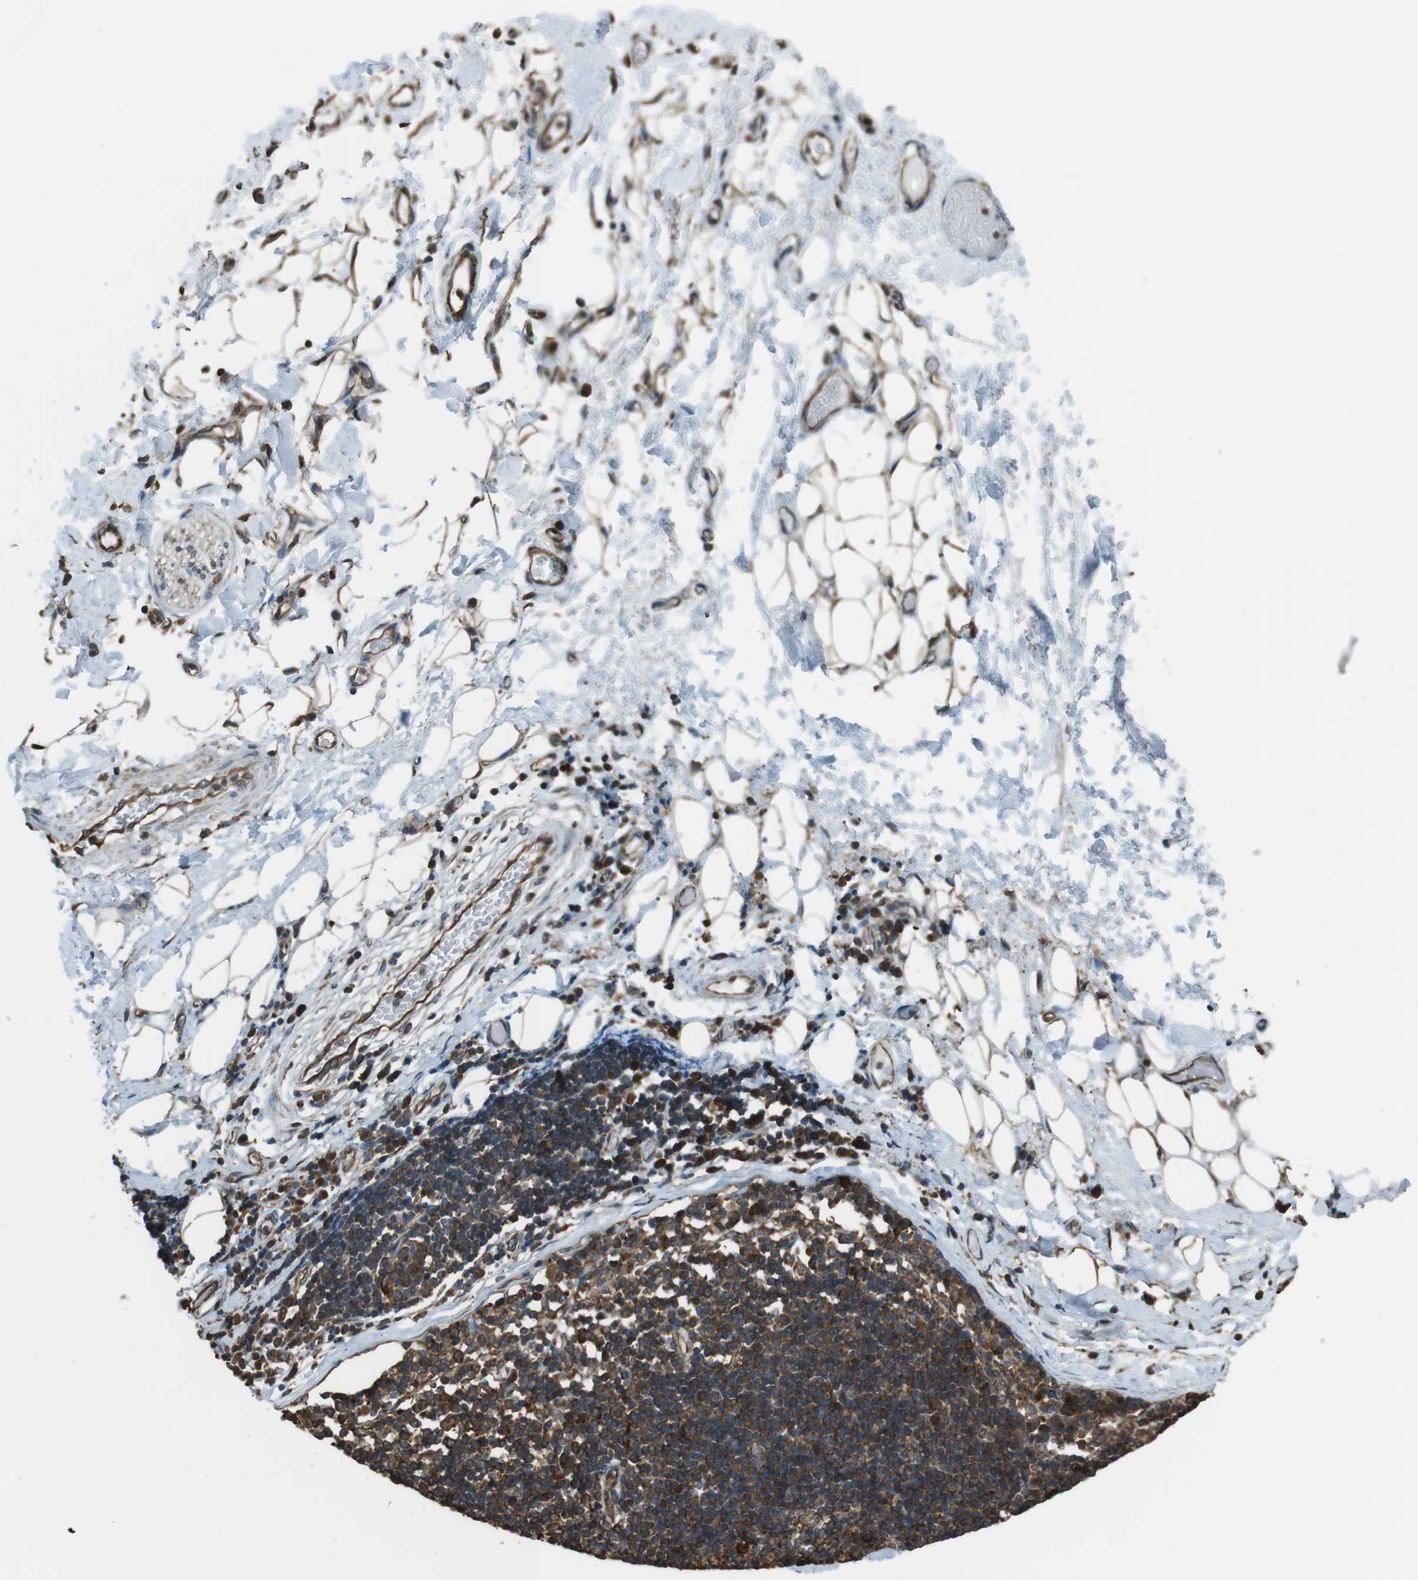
{"staining": {"intensity": "moderate", "quantity": ">75%", "location": "cytoplasmic/membranous"}, "tissue": "adipose tissue", "cell_type": "Adipocytes", "image_type": "normal", "snomed": [{"axis": "morphology", "description": "Normal tissue, NOS"}, {"axis": "morphology", "description": "Adenocarcinoma, NOS"}, {"axis": "topography", "description": "Esophagus"}], "caption": "Brown immunohistochemical staining in benign adipose tissue demonstrates moderate cytoplasmic/membranous positivity in approximately >75% of adipocytes.", "gene": "PA2G4", "patient": {"sex": "male", "age": 62}}